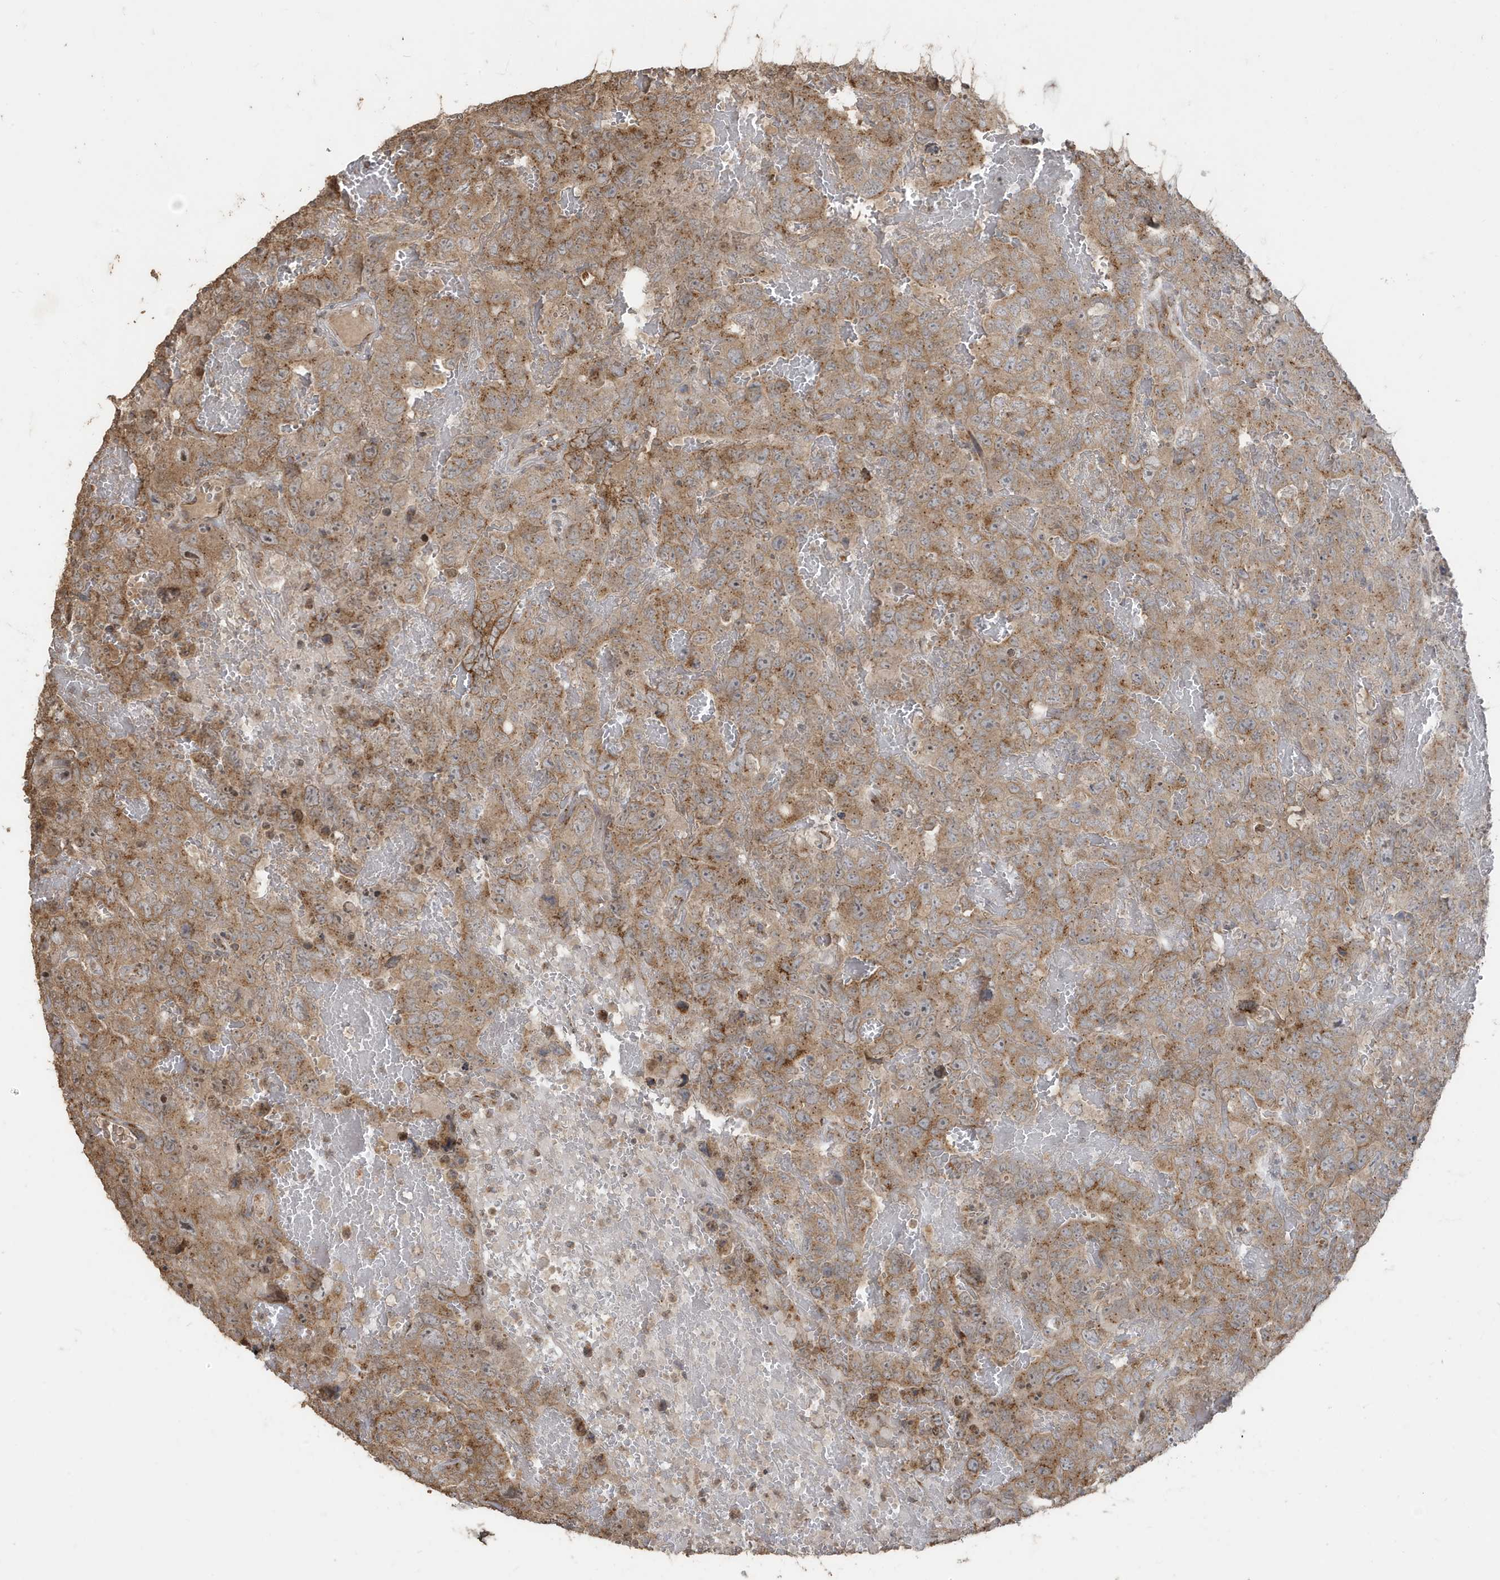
{"staining": {"intensity": "moderate", "quantity": ">75%", "location": "cytoplasmic/membranous"}, "tissue": "testis cancer", "cell_type": "Tumor cells", "image_type": "cancer", "snomed": [{"axis": "morphology", "description": "Carcinoma, Embryonal, NOS"}, {"axis": "topography", "description": "Testis"}], "caption": "Immunohistochemistry (IHC) of testis embryonal carcinoma demonstrates medium levels of moderate cytoplasmic/membranous positivity in about >75% of tumor cells. The protein of interest is shown in brown color, while the nuclei are stained blue.", "gene": "RER1", "patient": {"sex": "male", "age": 45}}